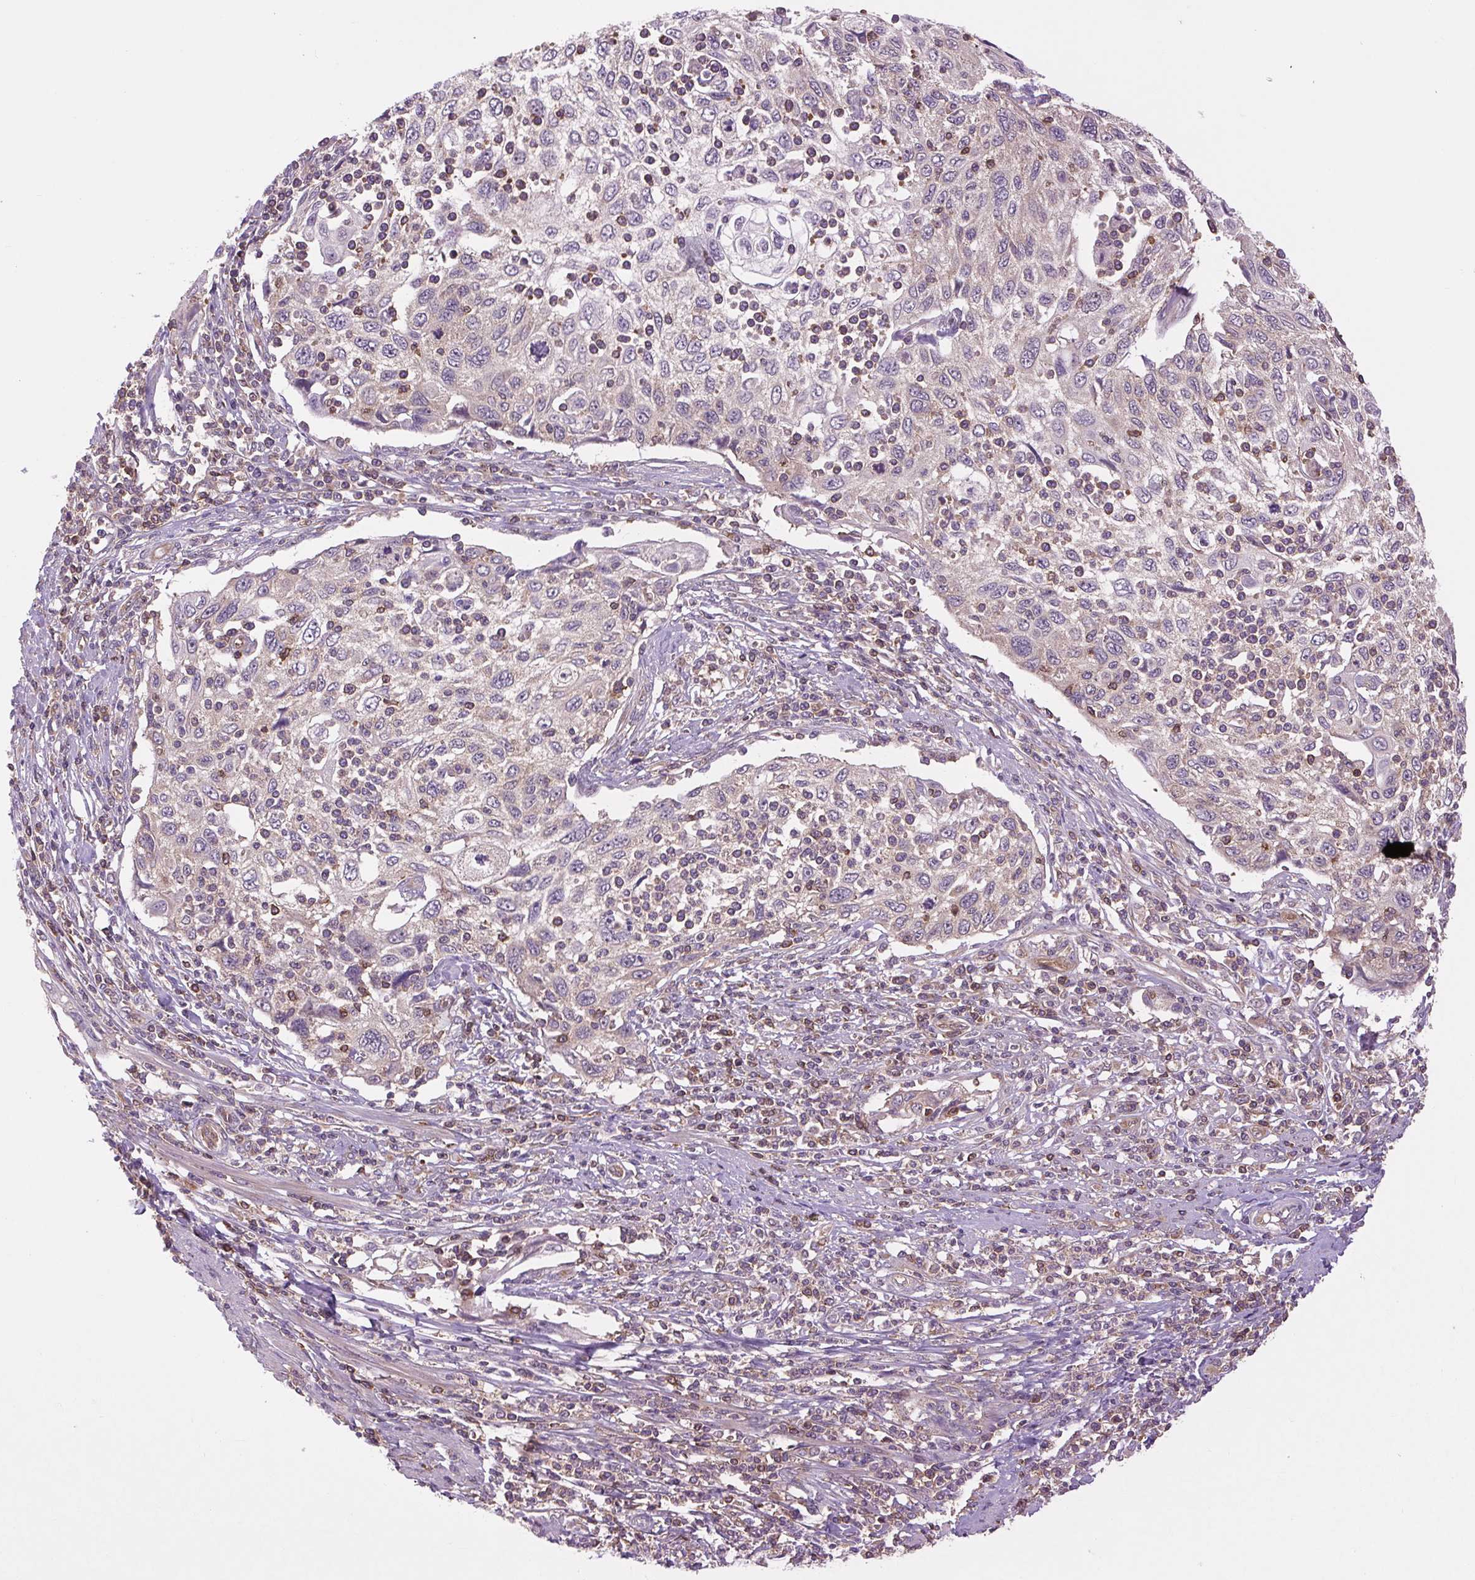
{"staining": {"intensity": "weak", "quantity": "<25%", "location": "cytoplasmic/membranous"}, "tissue": "cervical cancer", "cell_type": "Tumor cells", "image_type": "cancer", "snomed": [{"axis": "morphology", "description": "Squamous cell carcinoma, NOS"}, {"axis": "topography", "description": "Cervix"}], "caption": "Cervical cancer was stained to show a protein in brown. There is no significant expression in tumor cells.", "gene": "PLCG1", "patient": {"sex": "female", "age": 70}}